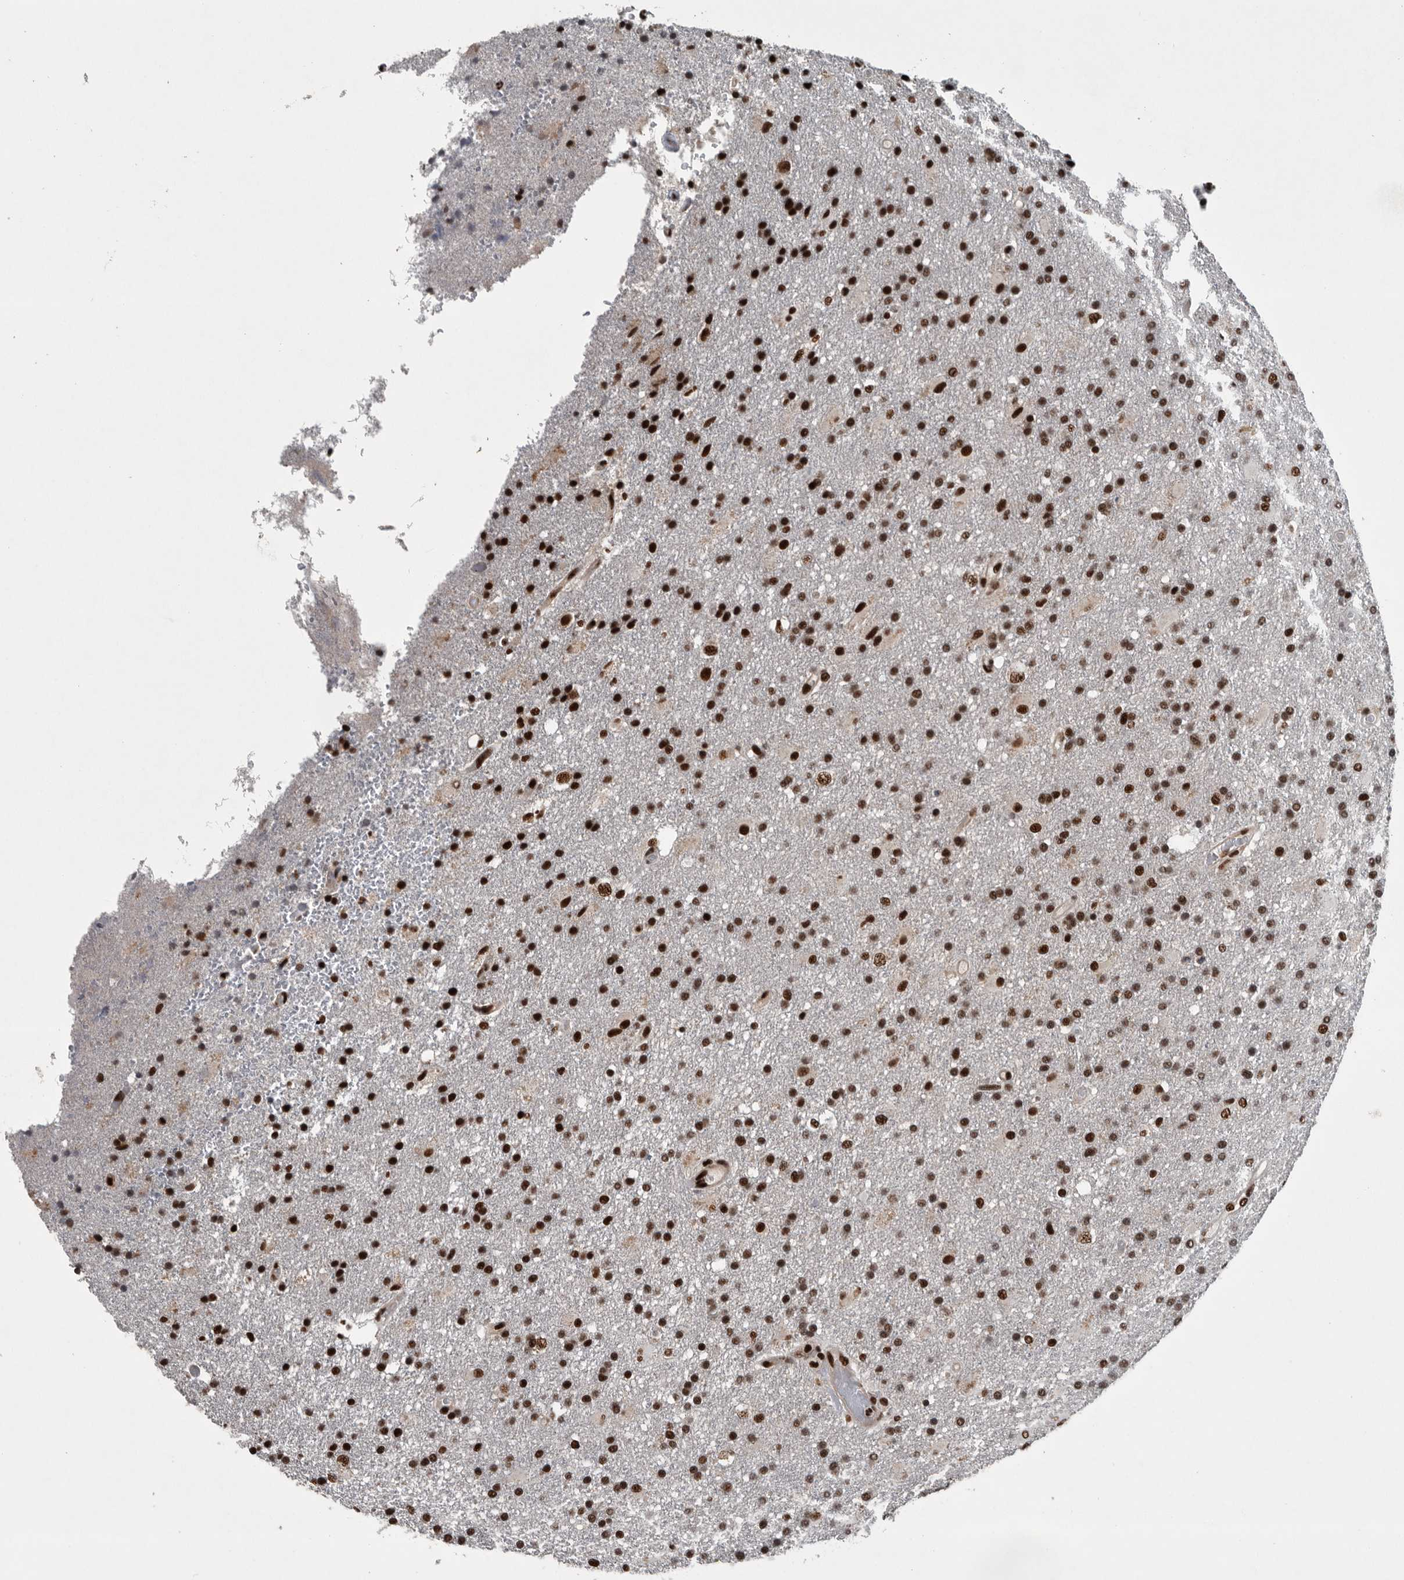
{"staining": {"intensity": "strong", "quantity": ">75%", "location": "nuclear"}, "tissue": "glioma", "cell_type": "Tumor cells", "image_type": "cancer", "snomed": [{"axis": "morphology", "description": "Glioma, malignant, High grade"}, {"axis": "topography", "description": "Brain"}], "caption": "The micrograph demonstrates staining of high-grade glioma (malignant), revealing strong nuclear protein positivity (brown color) within tumor cells.", "gene": "SENP7", "patient": {"sex": "male", "age": 72}}